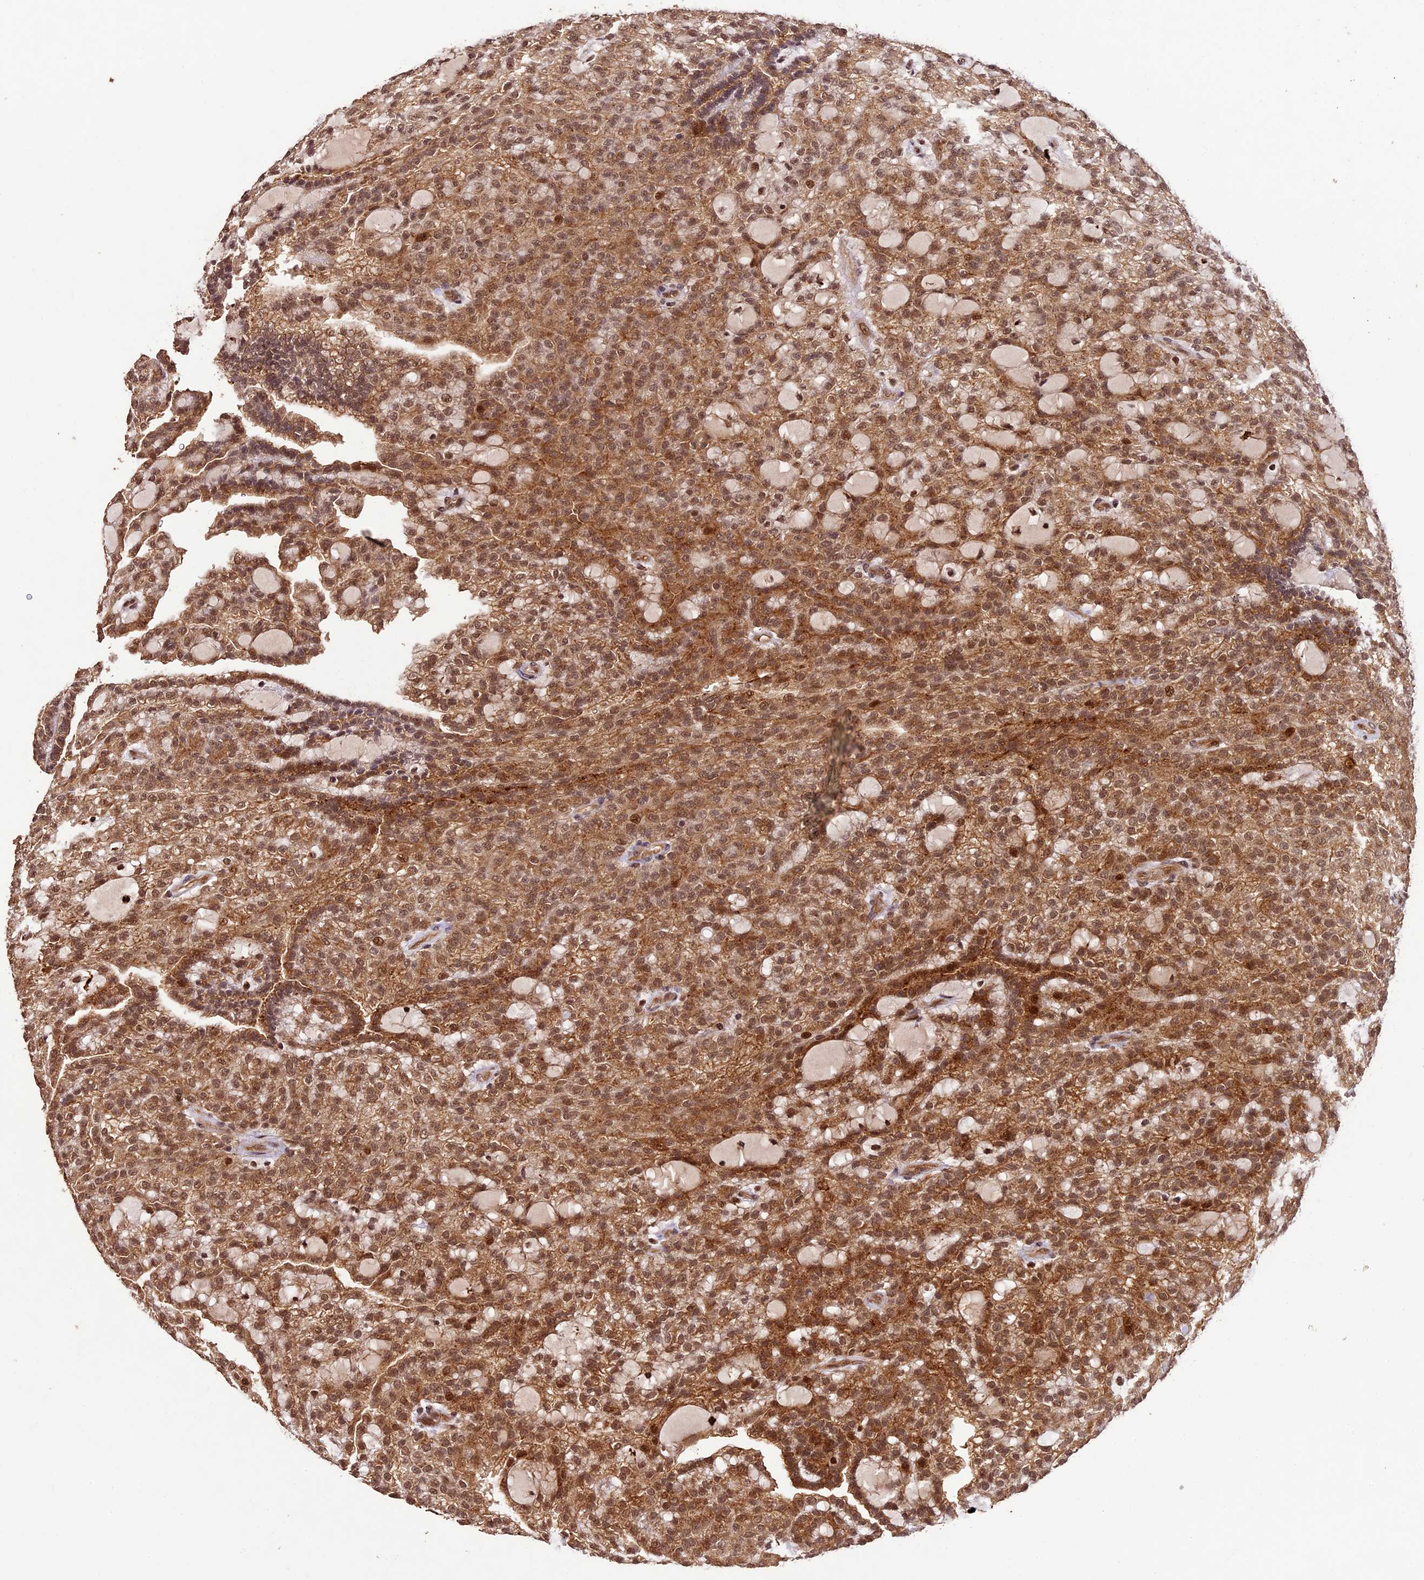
{"staining": {"intensity": "strong", "quantity": ">75%", "location": "cytoplasmic/membranous,nuclear"}, "tissue": "renal cancer", "cell_type": "Tumor cells", "image_type": "cancer", "snomed": [{"axis": "morphology", "description": "Adenocarcinoma, NOS"}, {"axis": "topography", "description": "Kidney"}], "caption": "This is a micrograph of immunohistochemistry staining of renal cancer, which shows strong expression in the cytoplasmic/membranous and nuclear of tumor cells.", "gene": "CDKN2AIP", "patient": {"sex": "male", "age": 63}}